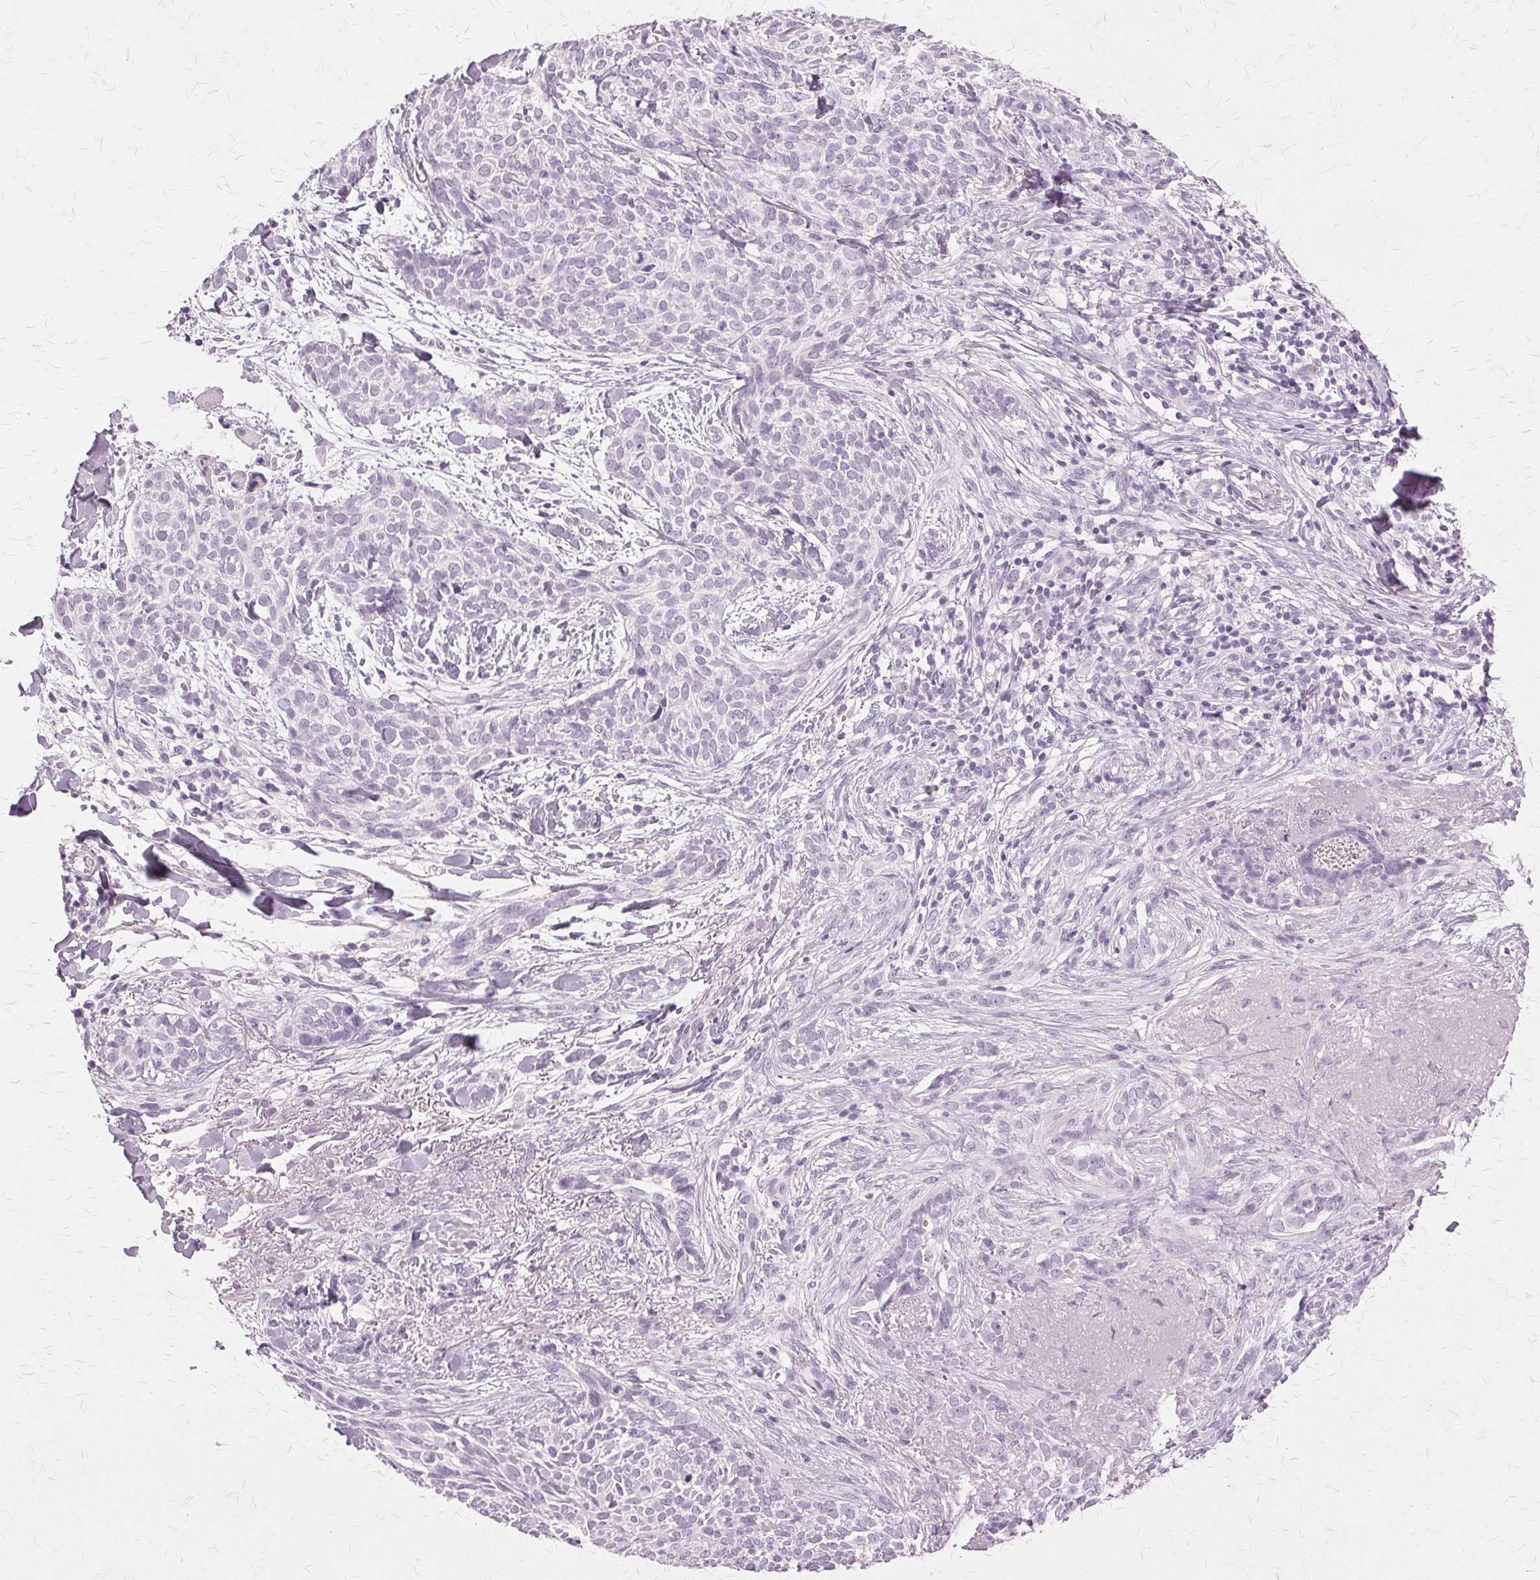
{"staining": {"intensity": "negative", "quantity": "none", "location": "none"}, "tissue": "skin cancer", "cell_type": "Tumor cells", "image_type": "cancer", "snomed": [{"axis": "morphology", "description": "Basal cell carcinoma"}, {"axis": "topography", "description": "Skin"}, {"axis": "topography", "description": "Skin of face"}], "caption": "Immunohistochemical staining of skin cancer demonstrates no significant staining in tumor cells. (IHC, brightfield microscopy, high magnification).", "gene": "SLC45A3", "patient": {"sex": "female", "age": 90}}